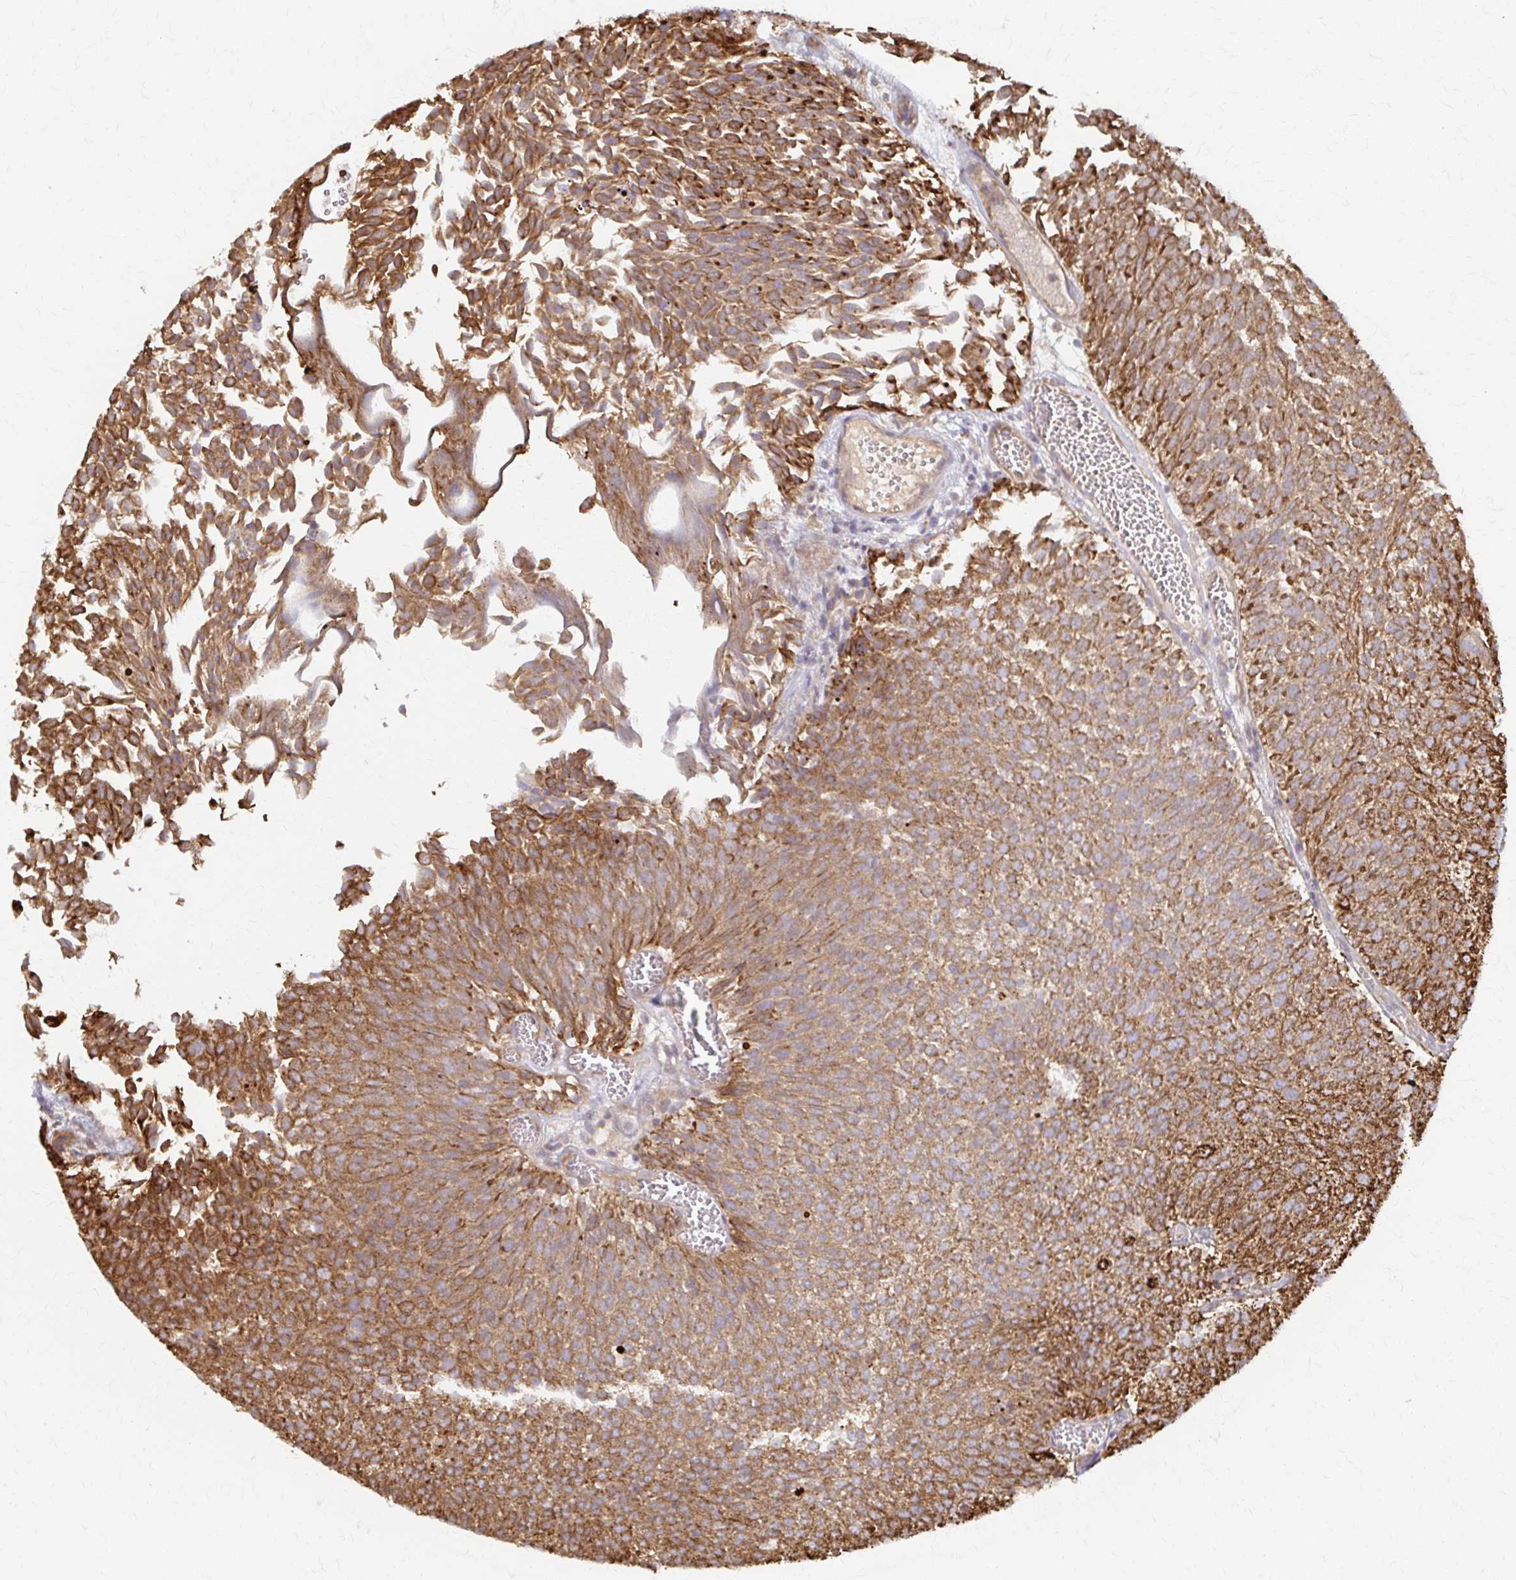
{"staining": {"intensity": "moderate", "quantity": ">75%", "location": "cytoplasmic/membranous"}, "tissue": "urothelial cancer", "cell_type": "Tumor cells", "image_type": "cancer", "snomed": [{"axis": "morphology", "description": "Urothelial carcinoma, Low grade"}, {"axis": "topography", "description": "Urinary bladder"}], "caption": "DAB immunohistochemical staining of human urothelial cancer reveals moderate cytoplasmic/membranous protein staining in about >75% of tumor cells.", "gene": "ARHGAP35", "patient": {"sex": "female", "age": 79}}